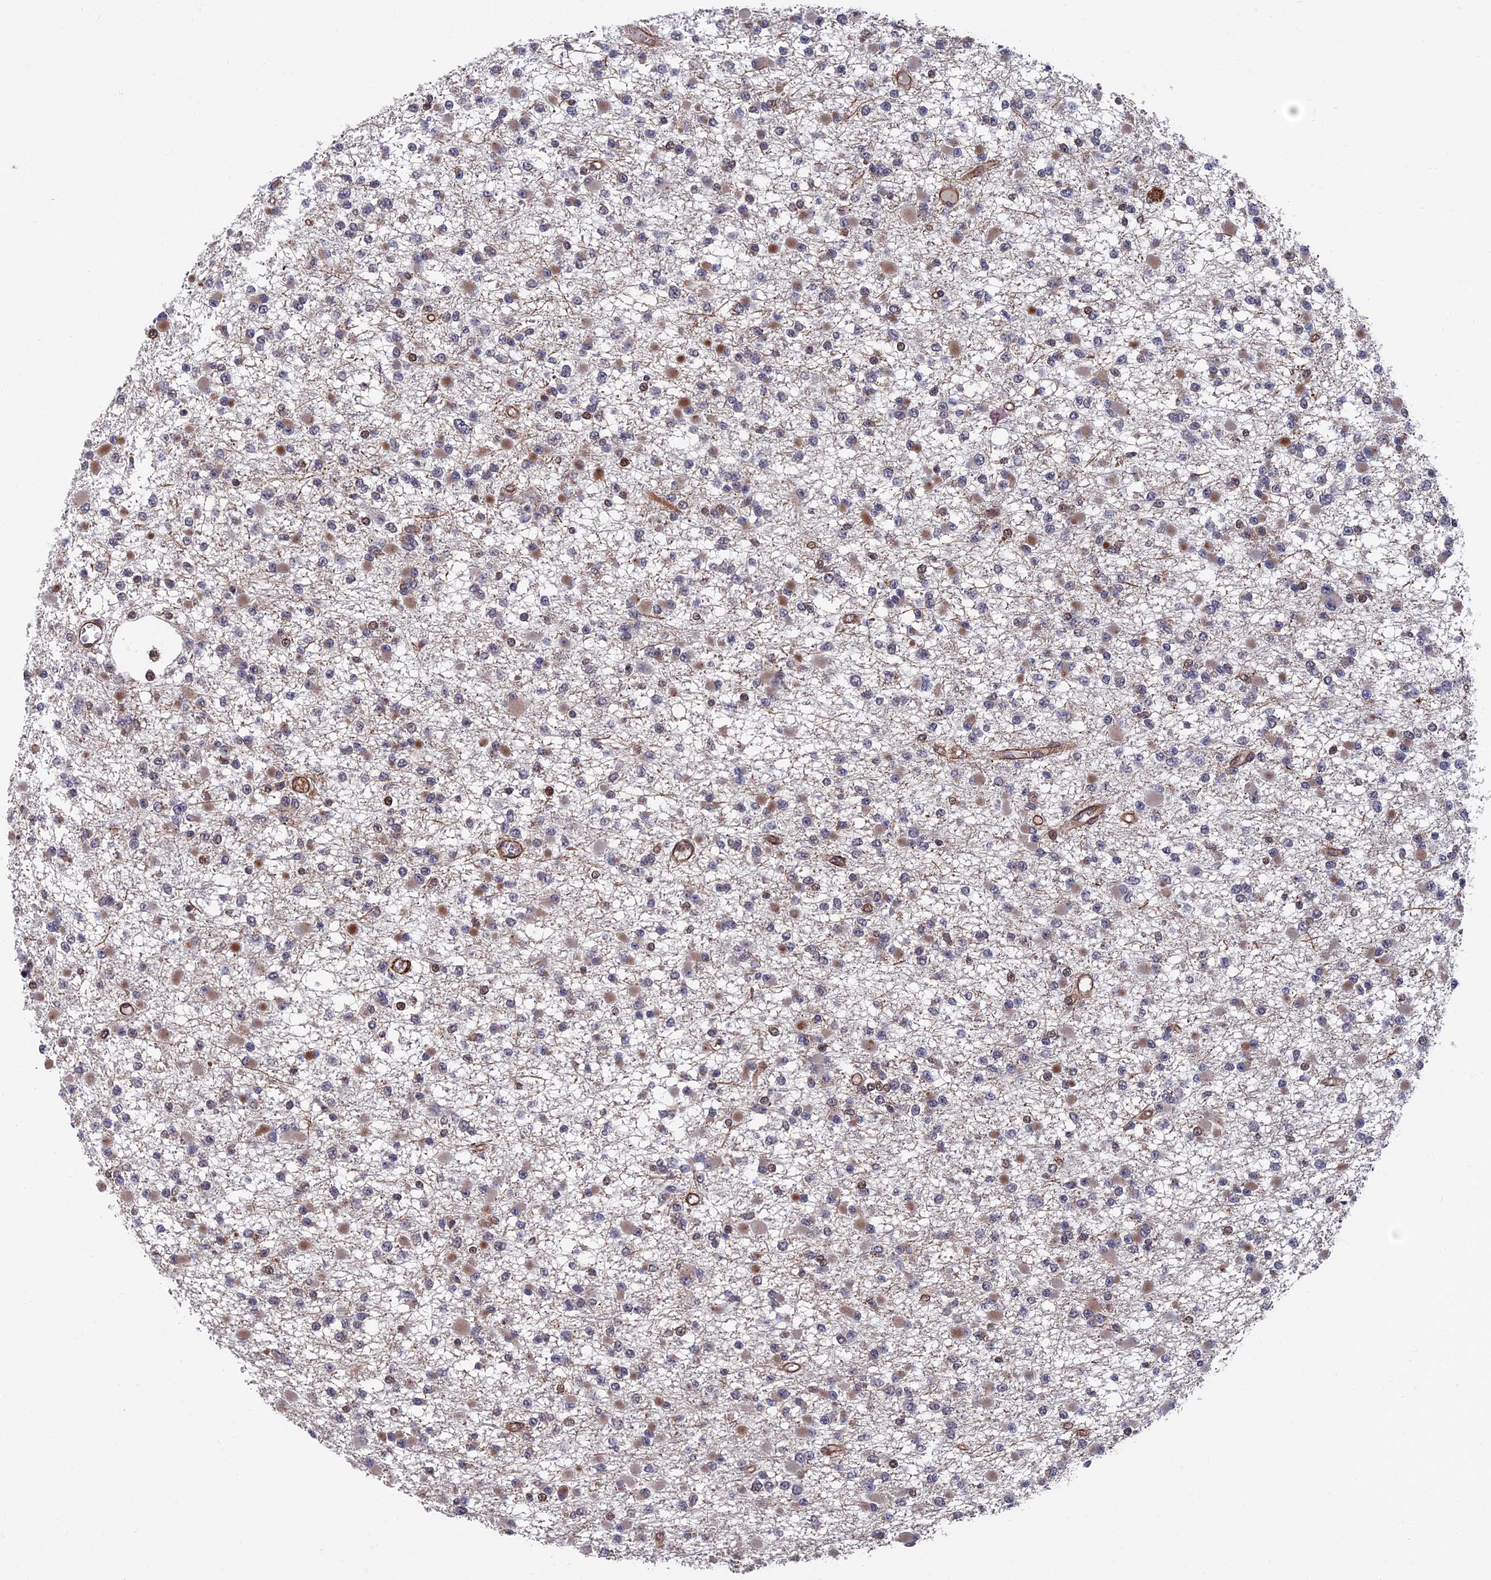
{"staining": {"intensity": "weak", "quantity": "<25%", "location": "cytoplasmic/membranous"}, "tissue": "glioma", "cell_type": "Tumor cells", "image_type": "cancer", "snomed": [{"axis": "morphology", "description": "Glioma, malignant, Low grade"}, {"axis": "topography", "description": "Brain"}], "caption": "High power microscopy histopathology image of an immunohistochemistry (IHC) micrograph of glioma, revealing no significant staining in tumor cells.", "gene": "CTDP1", "patient": {"sex": "female", "age": 22}}